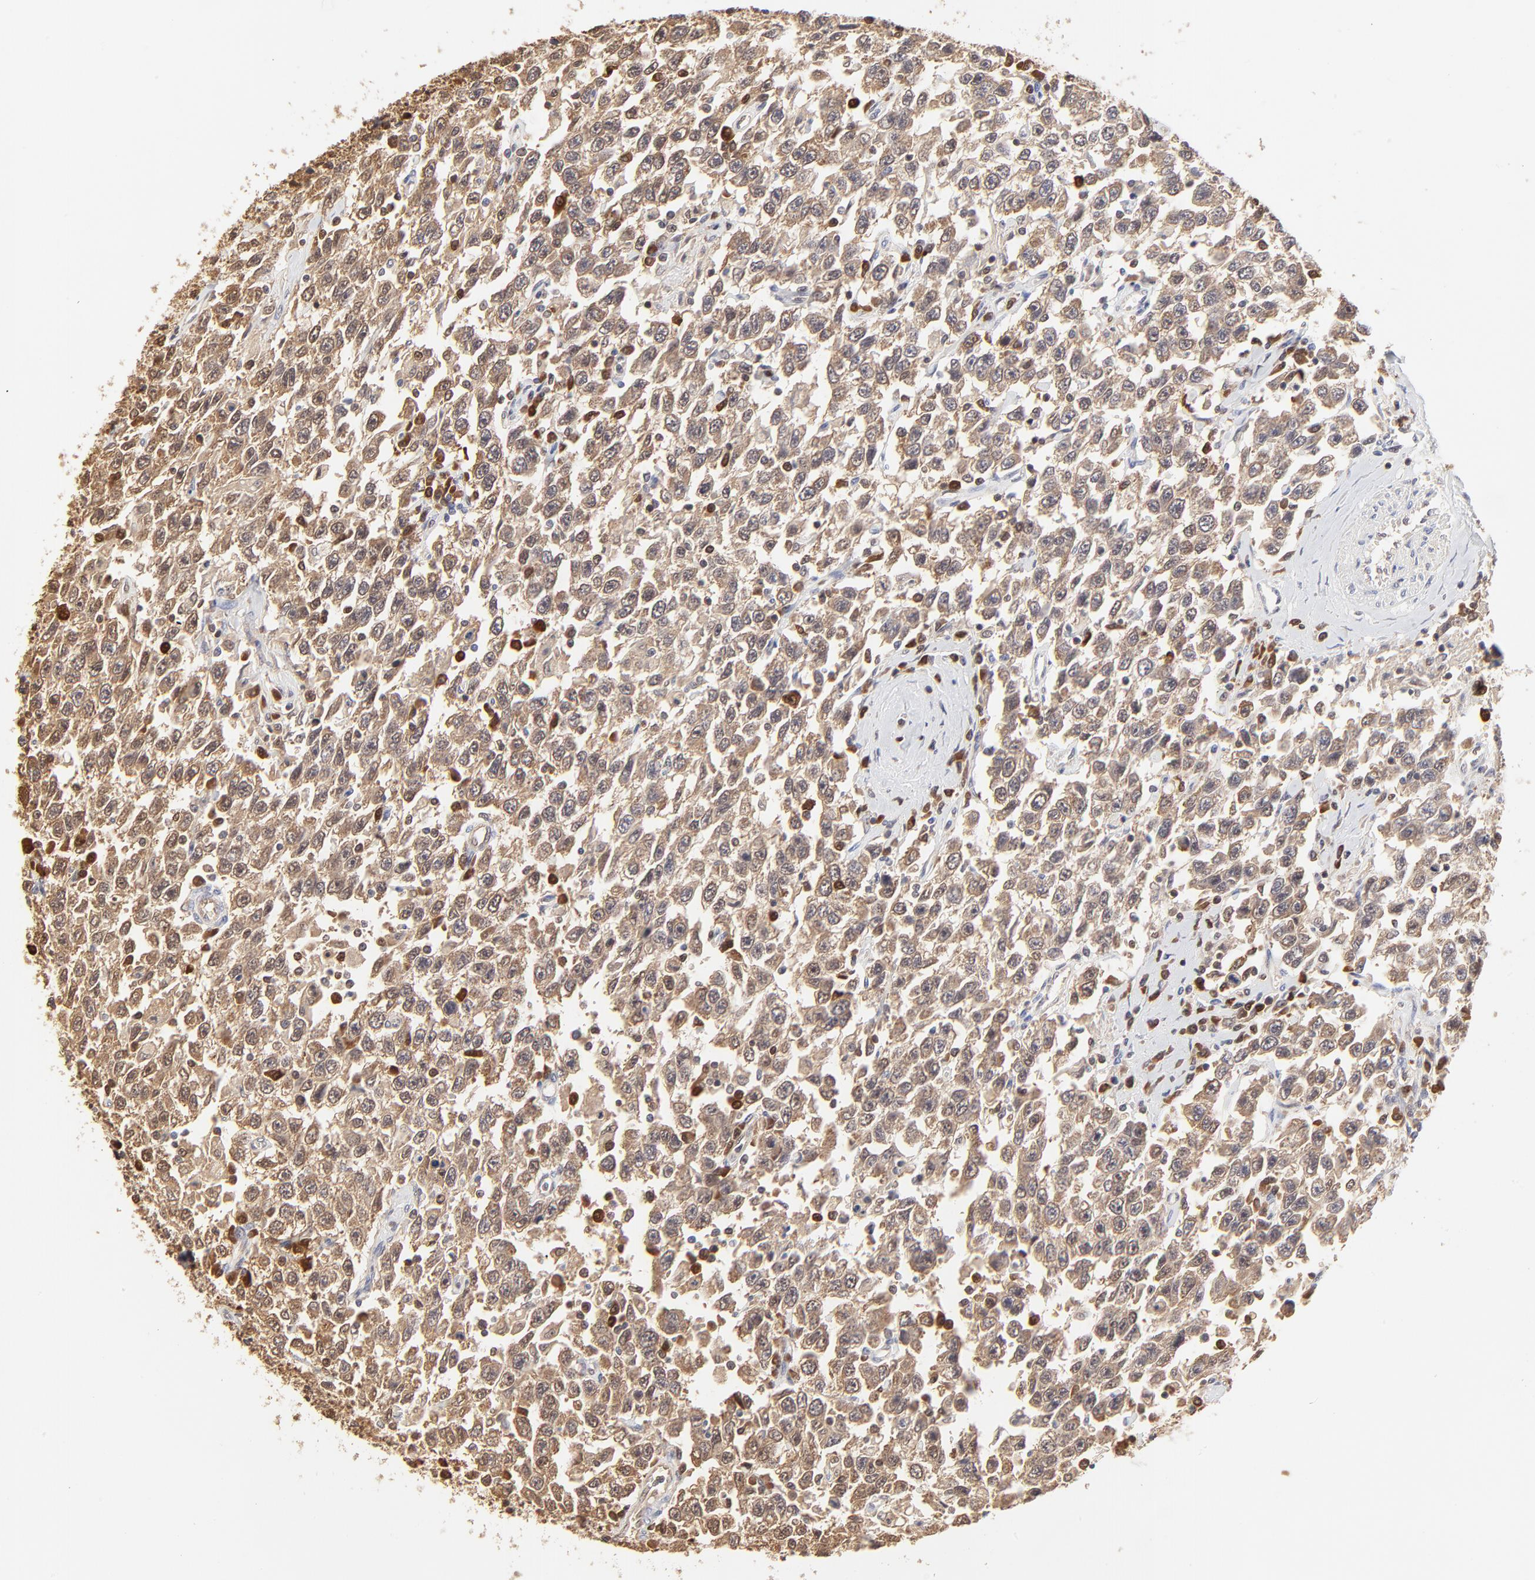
{"staining": {"intensity": "weak", "quantity": ">75%", "location": "cytoplasmic/membranous"}, "tissue": "testis cancer", "cell_type": "Tumor cells", "image_type": "cancer", "snomed": [{"axis": "morphology", "description": "Seminoma, NOS"}, {"axis": "topography", "description": "Testis"}], "caption": "Seminoma (testis) stained with a protein marker demonstrates weak staining in tumor cells.", "gene": "CASP3", "patient": {"sex": "male", "age": 41}}